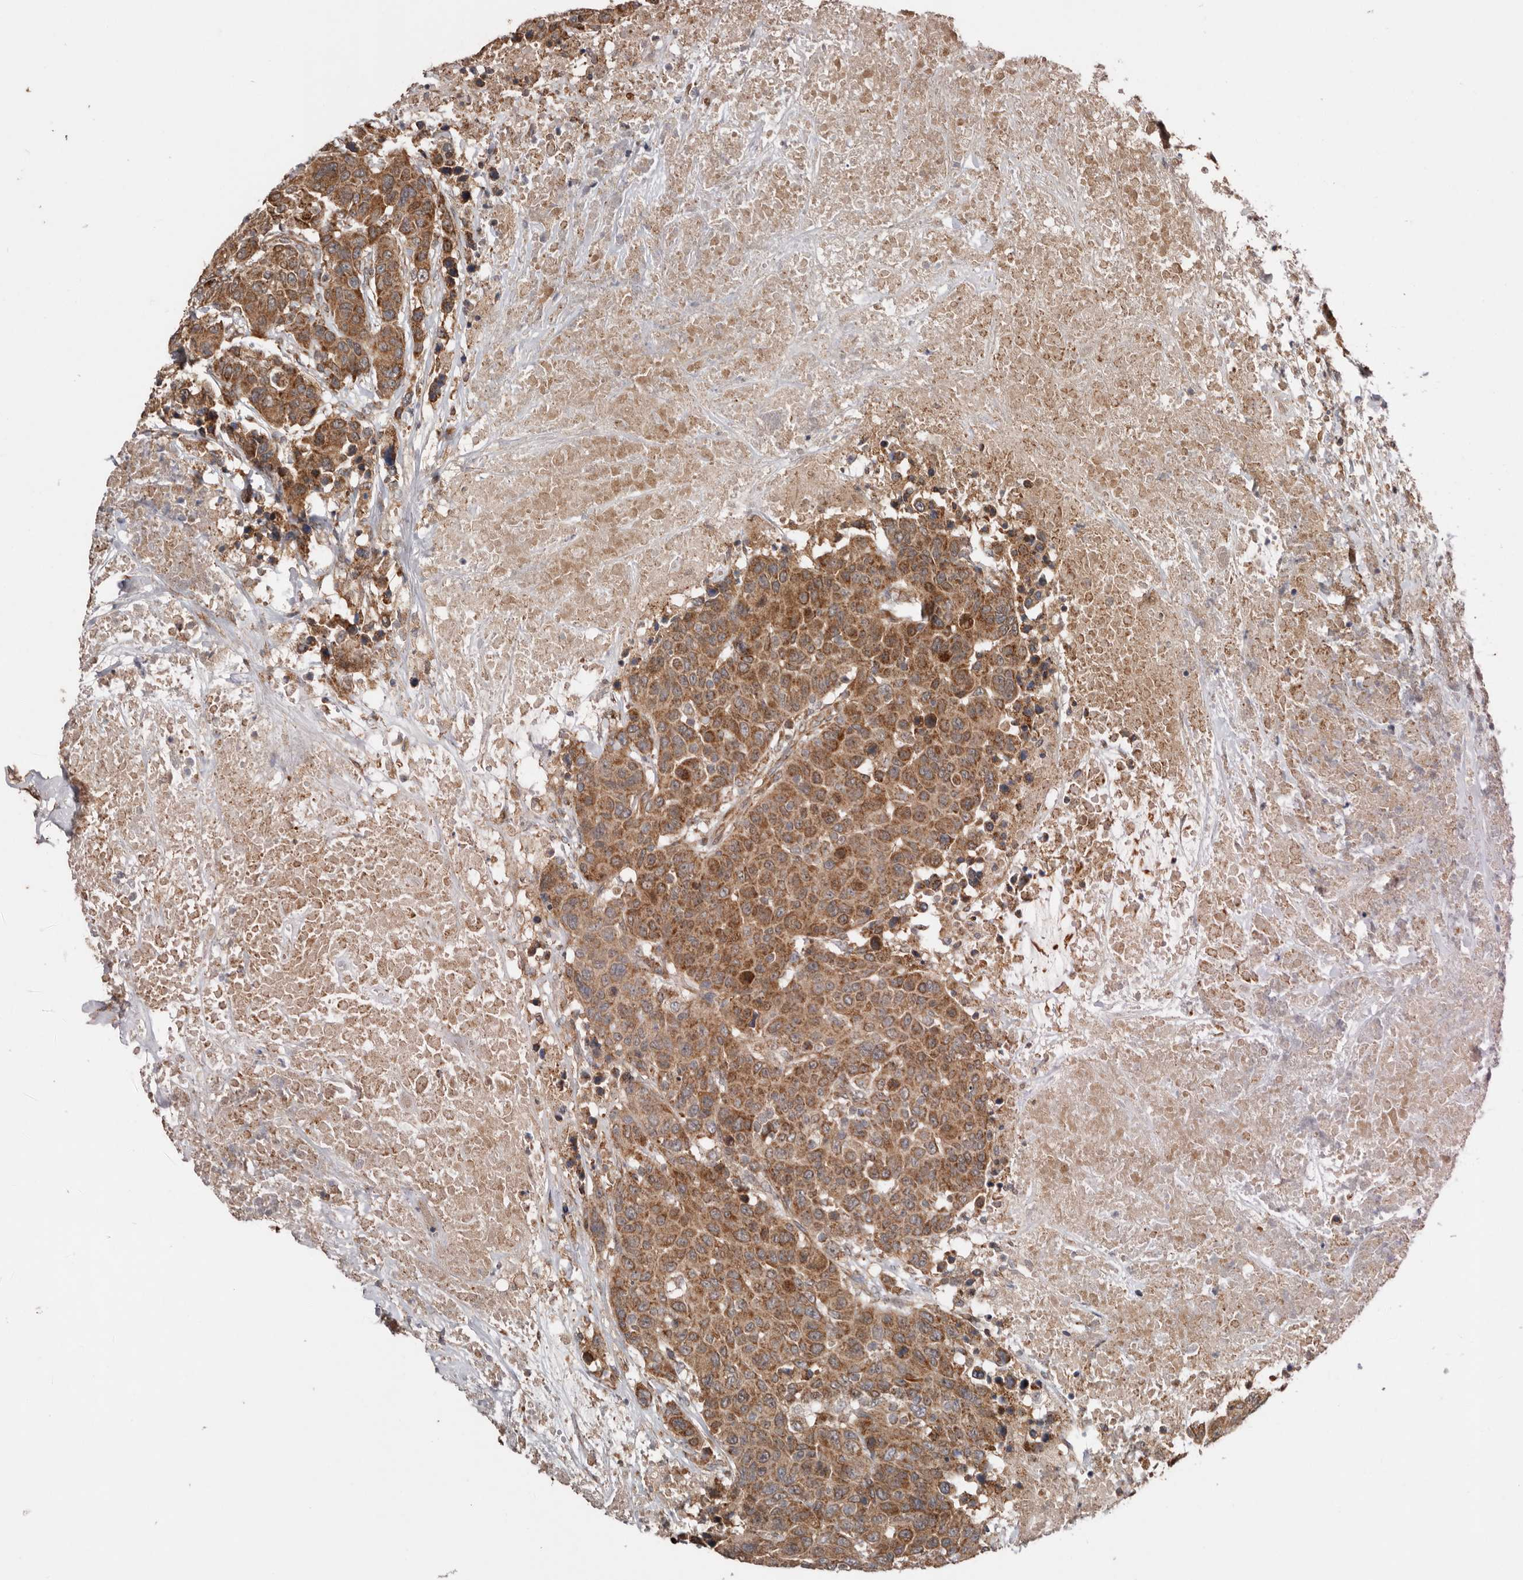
{"staining": {"intensity": "moderate", "quantity": ">75%", "location": "cytoplasmic/membranous"}, "tissue": "breast cancer", "cell_type": "Tumor cells", "image_type": "cancer", "snomed": [{"axis": "morphology", "description": "Duct carcinoma"}, {"axis": "topography", "description": "Breast"}], "caption": "A histopathology image of human breast cancer stained for a protein shows moderate cytoplasmic/membranous brown staining in tumor cells.", "gene": "PROKR1", "patient": {"sex": "female", "age": 37}}